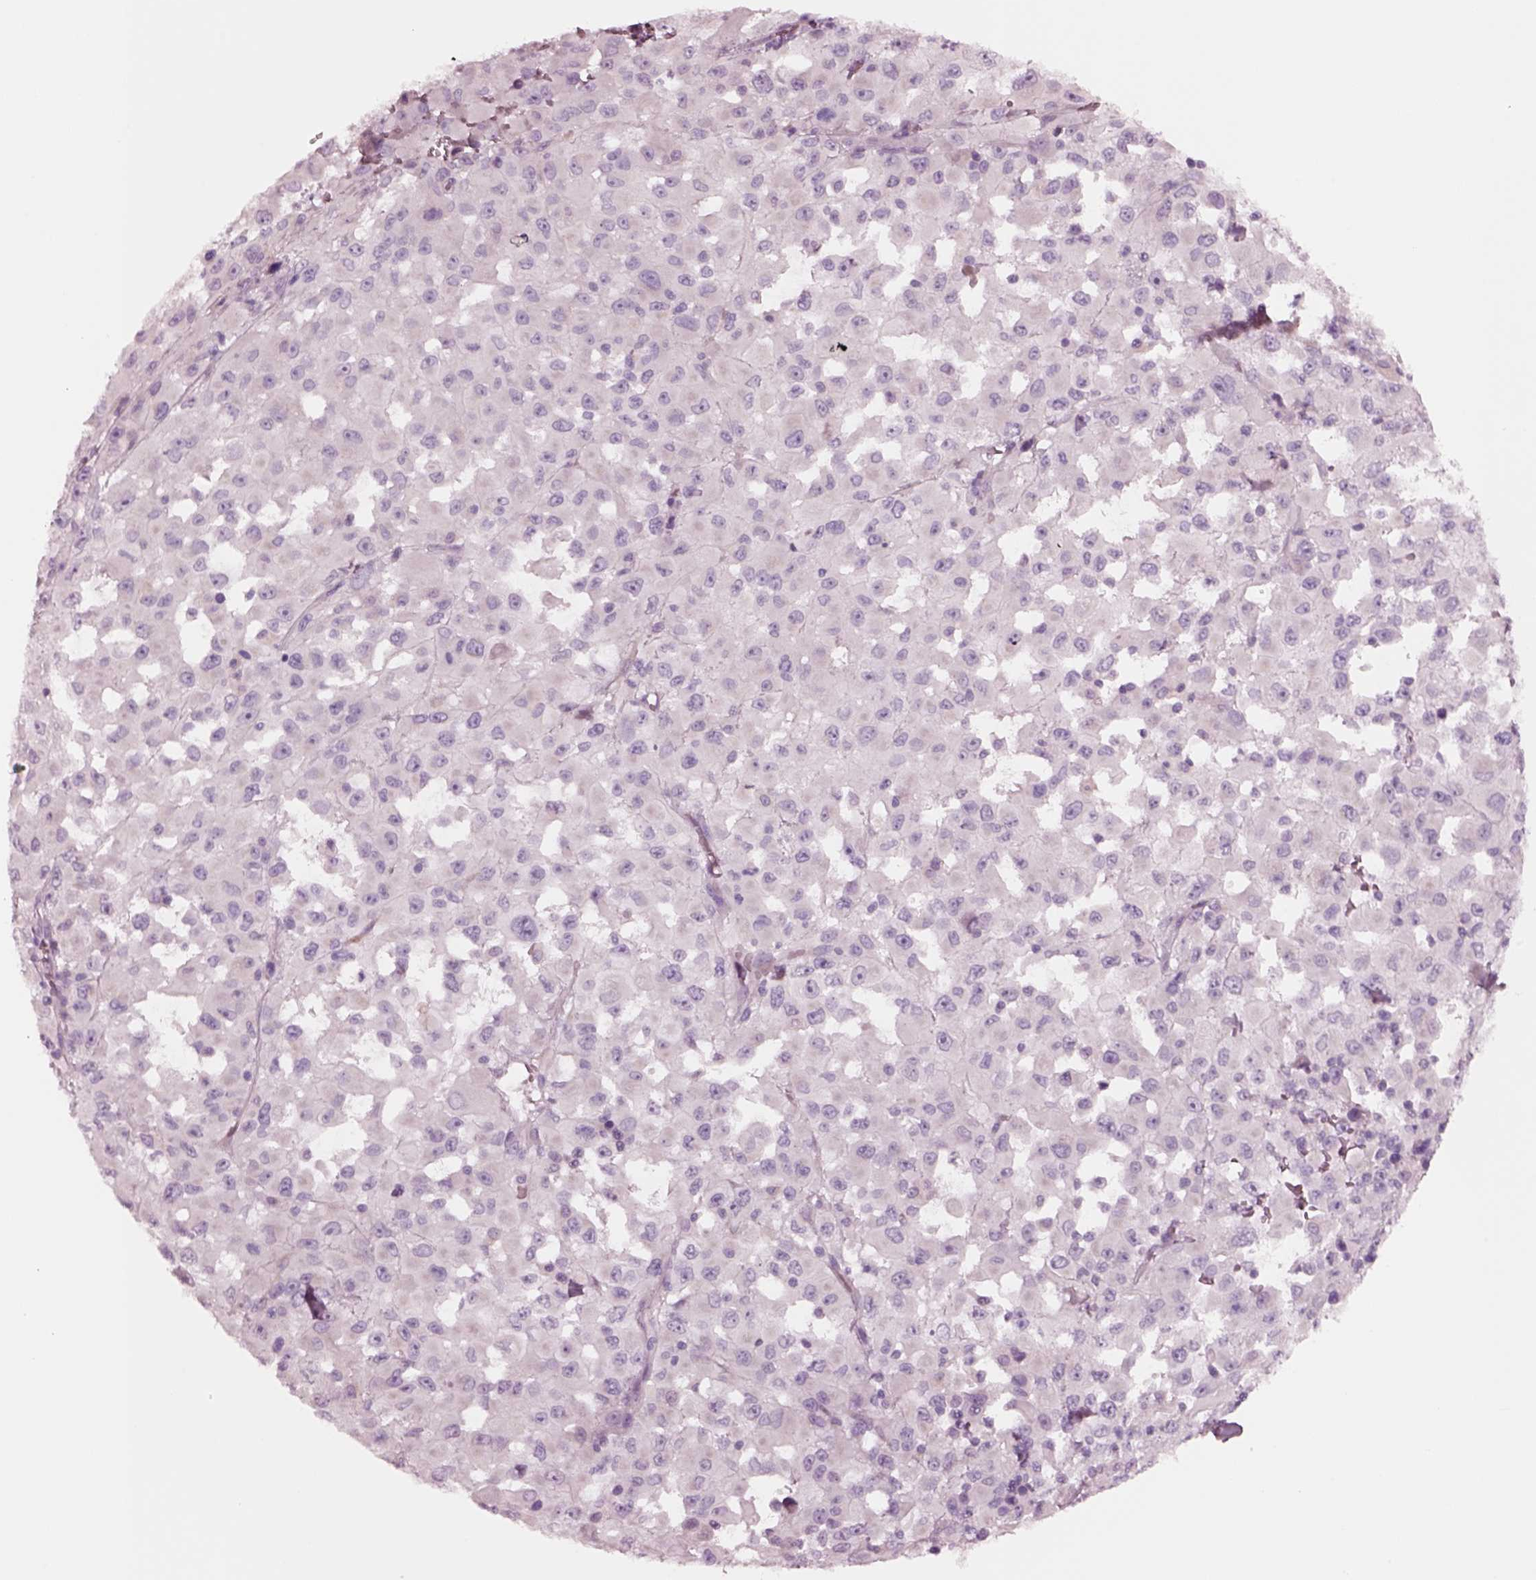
{"staining": {"intensity": "negative", "quantity": "none", "location": "none"}, "tissue": "melanoma", "cell_type": "Tumor cells", "image_type": "cancer", "snomed": [{"axis": "morphology", "description": "Malignant melanoma, Metastatic site"}, {"axis": "topography", "description": "Lymph node"}], "caption": "Tumor cells show no significant positivity in melanoma.", "gene": "NMRK2", "patient": {"sex": "male", "age": 50}}